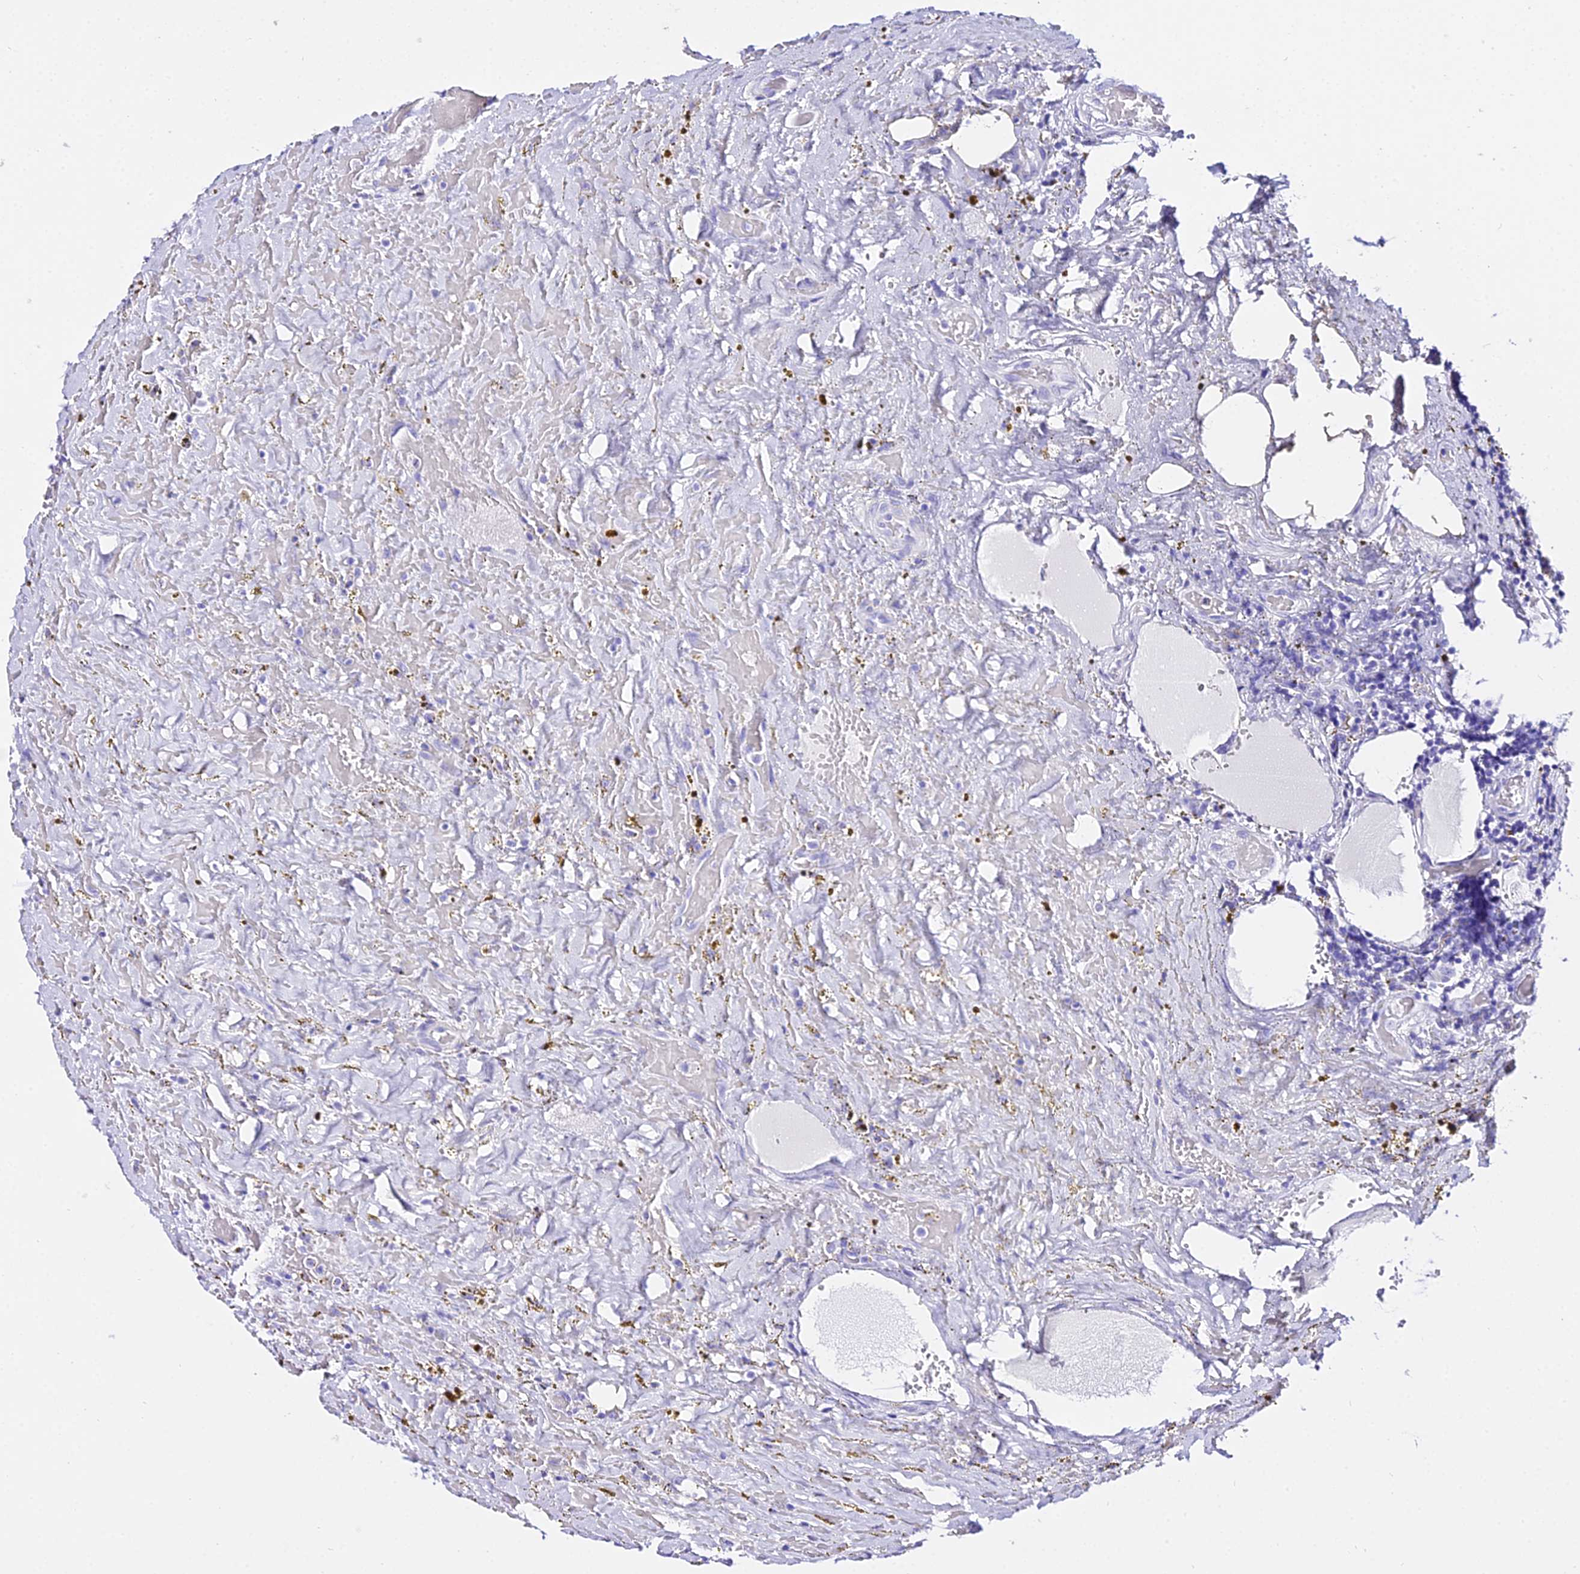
{"staining": {"intensity": "negative", "quantity": "none", "location": "none"}, "tissue": "thyroid cancer", "cell_type": "Tumor cells", "image_type": "cancer", "snomed": [{"axis": "morphology", "description": "Papillary adenocarcinoma, NOS"}, {"axis": "topography", "description": "Thyroid gland"}], "caption": "Immunohistochemical staining of thyroid cancer exhibits no significant staining in tumor cells.", "gene": "TRMT44", "patient": {"sex": "male", "age": 77}}